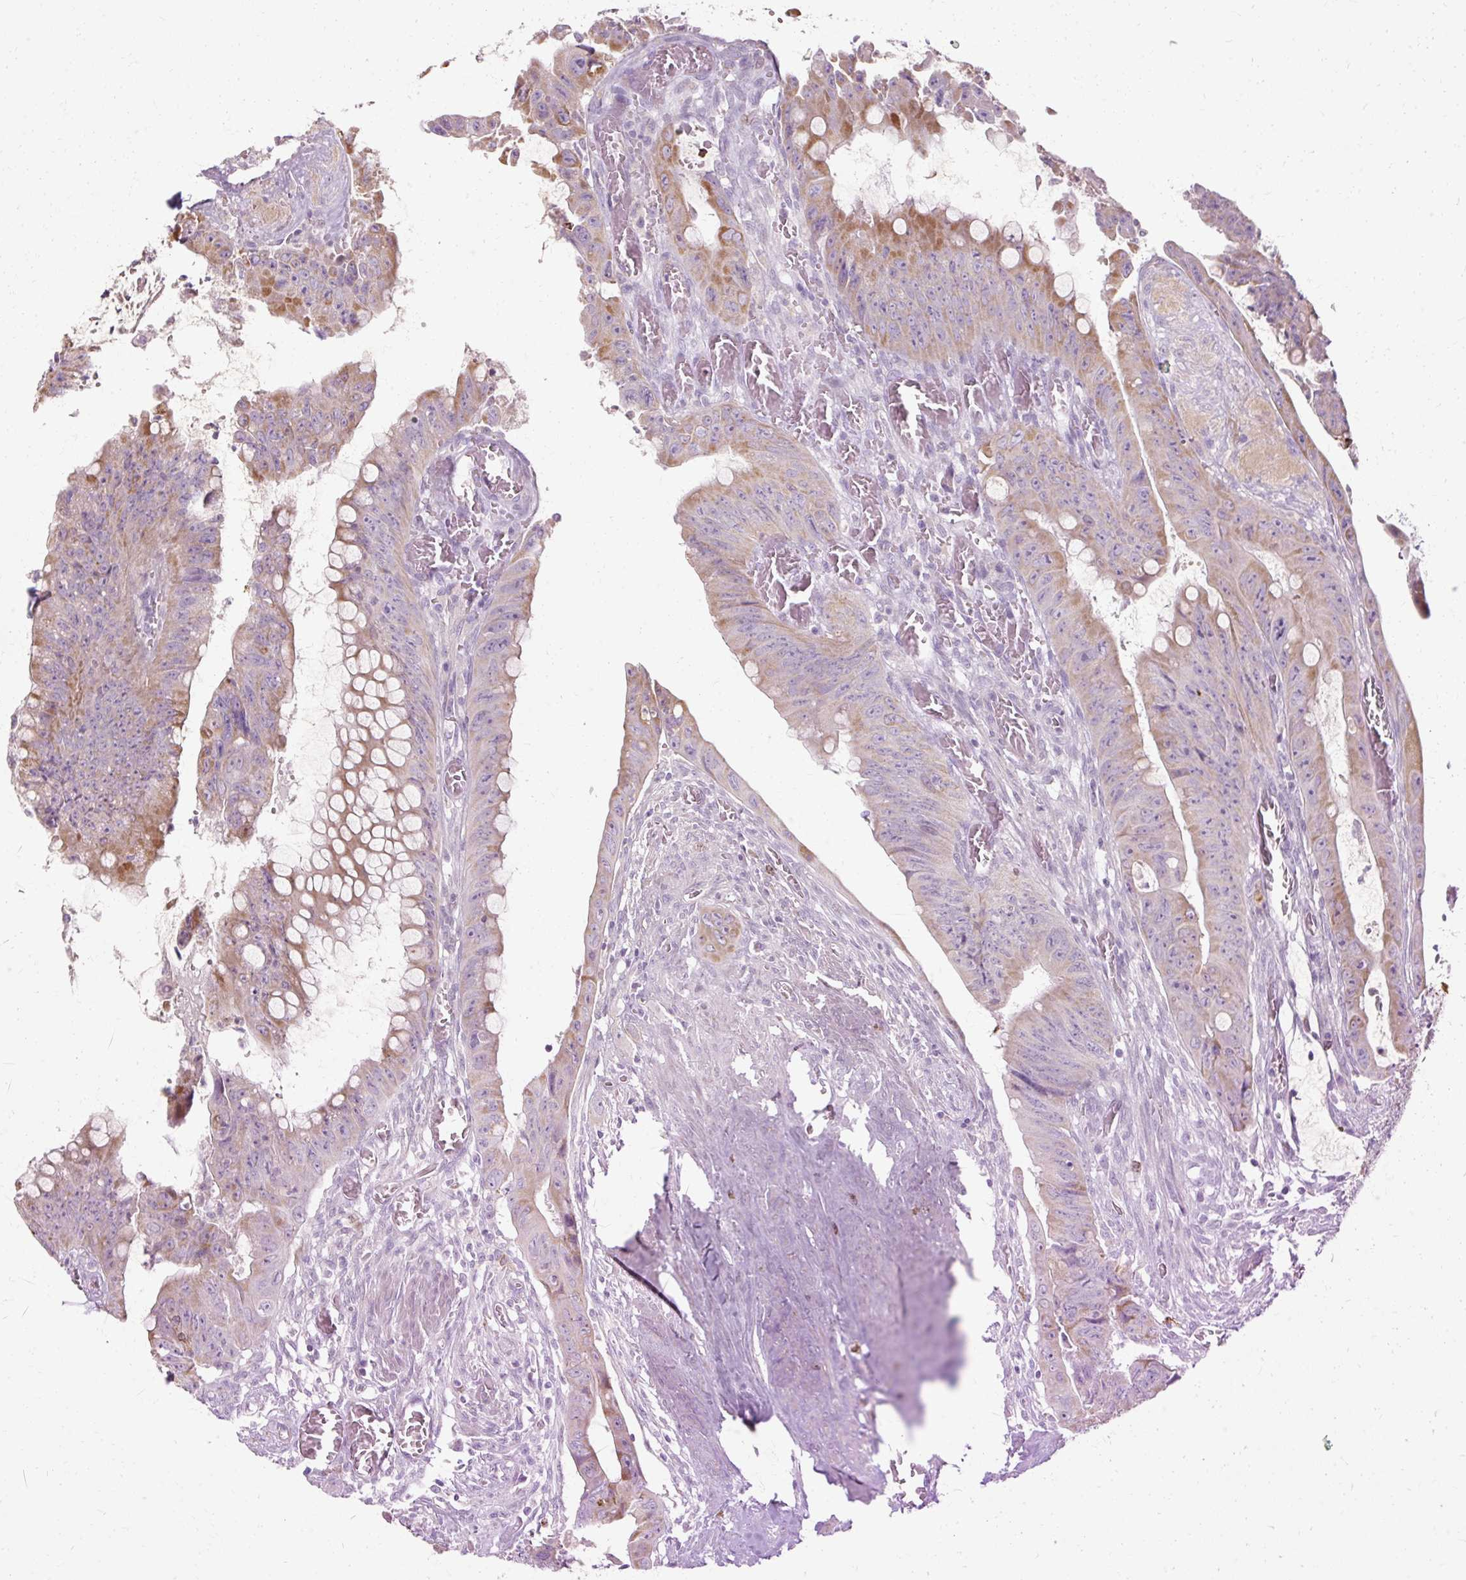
{"staining": {"intensity": "moderate", "quantity": "25%-75%", "location": "cytoplasmic/membranous"}, "tissue": "colorectal cancer", "cell_type": "Tumor cells", "image_type": "cancer", "snomed": [{"axis": "morphology", "description": "Adenocarcinoma, NOS"}, {"axis": "topography", "description": "Rectum"}], "caption": "This micrograph reveals immunohistochemistry staining of human colorectal cancer (adenocarcinoma), with medium moderate cytoplasmic/membranous positivity in approximately 25%-75% of tumor cells.", "gene": "HSD11B1", "patient": {"sex": "male", "age": 78}}